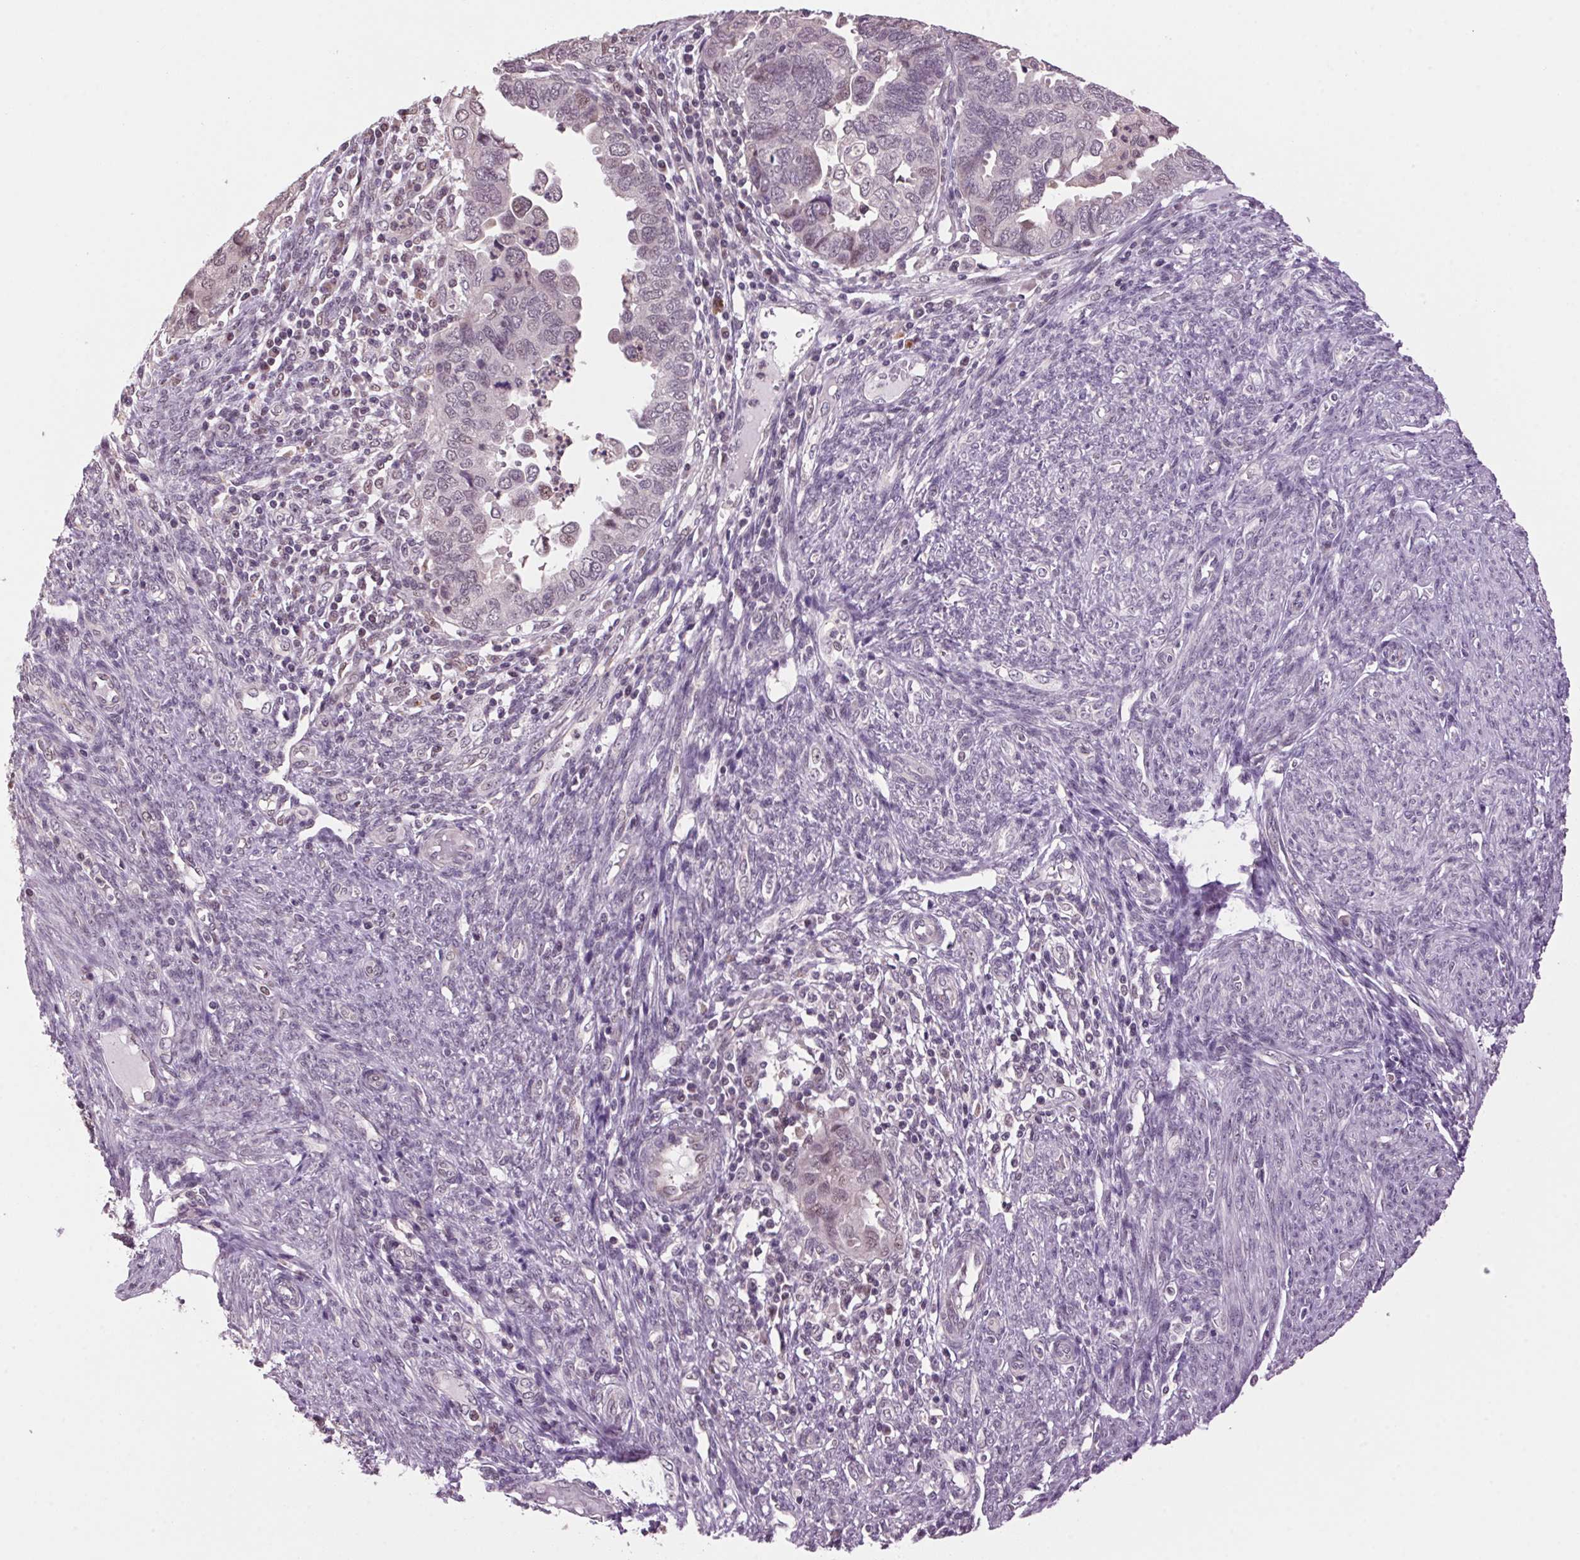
{"staining": {"intensity": "negative", "quantity": "none", "location": "none"}, "tissue": "endometrial cancer", "cell_type": "Tumor cells", "image_type": "cancer", "snomed": [{"axis": "morphology", "description": "Adenocarcinoma, NOS"}, {"axis": "topography", "description": "Endometrium"}], "caption": "High magnification brightfield microscopy of endometrial cancer (adenocarcinoma) stained with DAB (brown) and counterstained with hematoxylin (blue): tumor cells show no significant staining.", "gene": "VWA3B", "patient": {"sex": "female", "age": 79}}